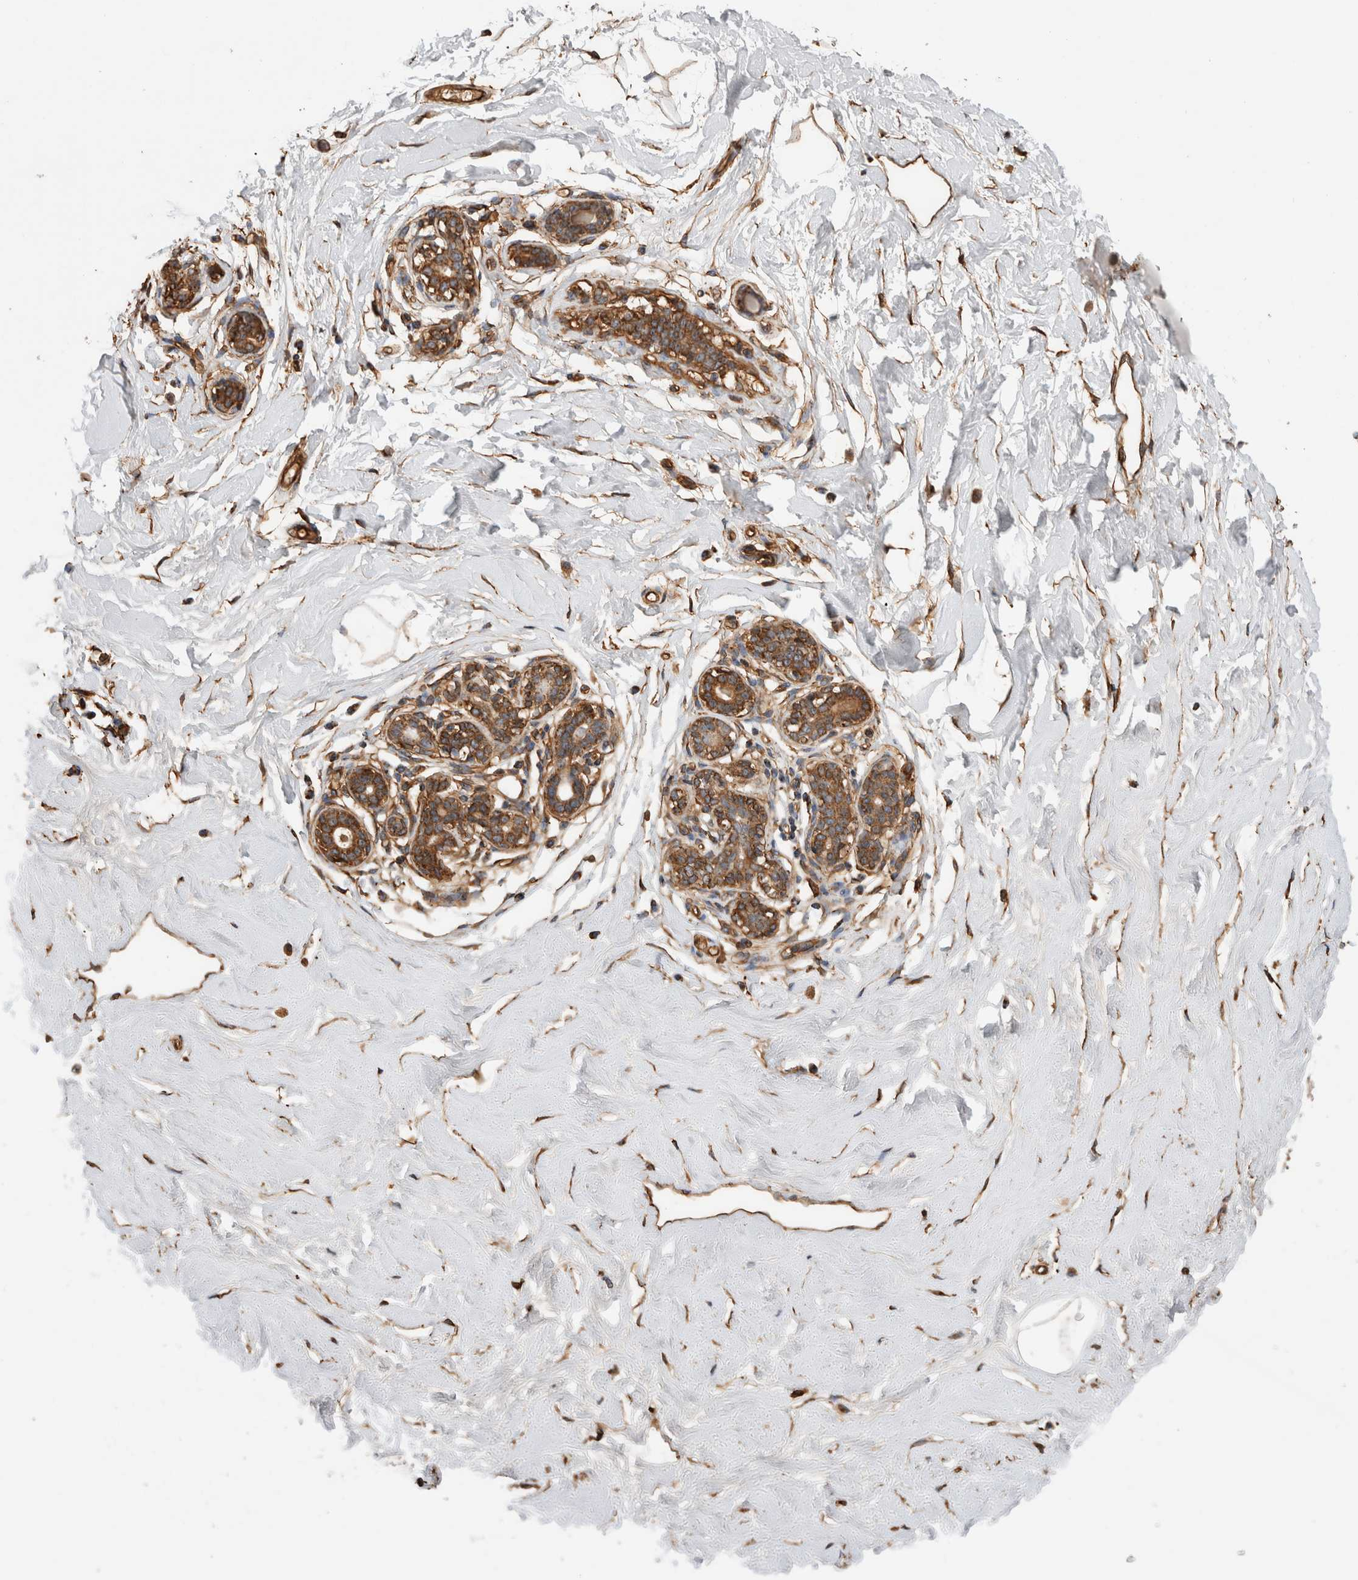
{"staining": {"intensity": "moderate", "quantity": ">75%", "location": "cytoplasmic/membranous"}, "tissue": "breast", "cell_type": "Adipocytes", "image_type": "normal", "snomed": [{"axis": "morphology", "description": "Normal tissue, NOS"}, {"axis": "morphology", "description": "Adenoma, NOS"}, {"axis": "topography", "description": "Breast"}], "caption": "Immunohistochemistry photomicrograph of benign breast stained for a protein (brown), which reveals medium levels of moderate cytoplasmic/membranous expression in about >75% of adipocytes.", "gene": "ZNF397", "patient": {"sex": "female", "age": 23}}